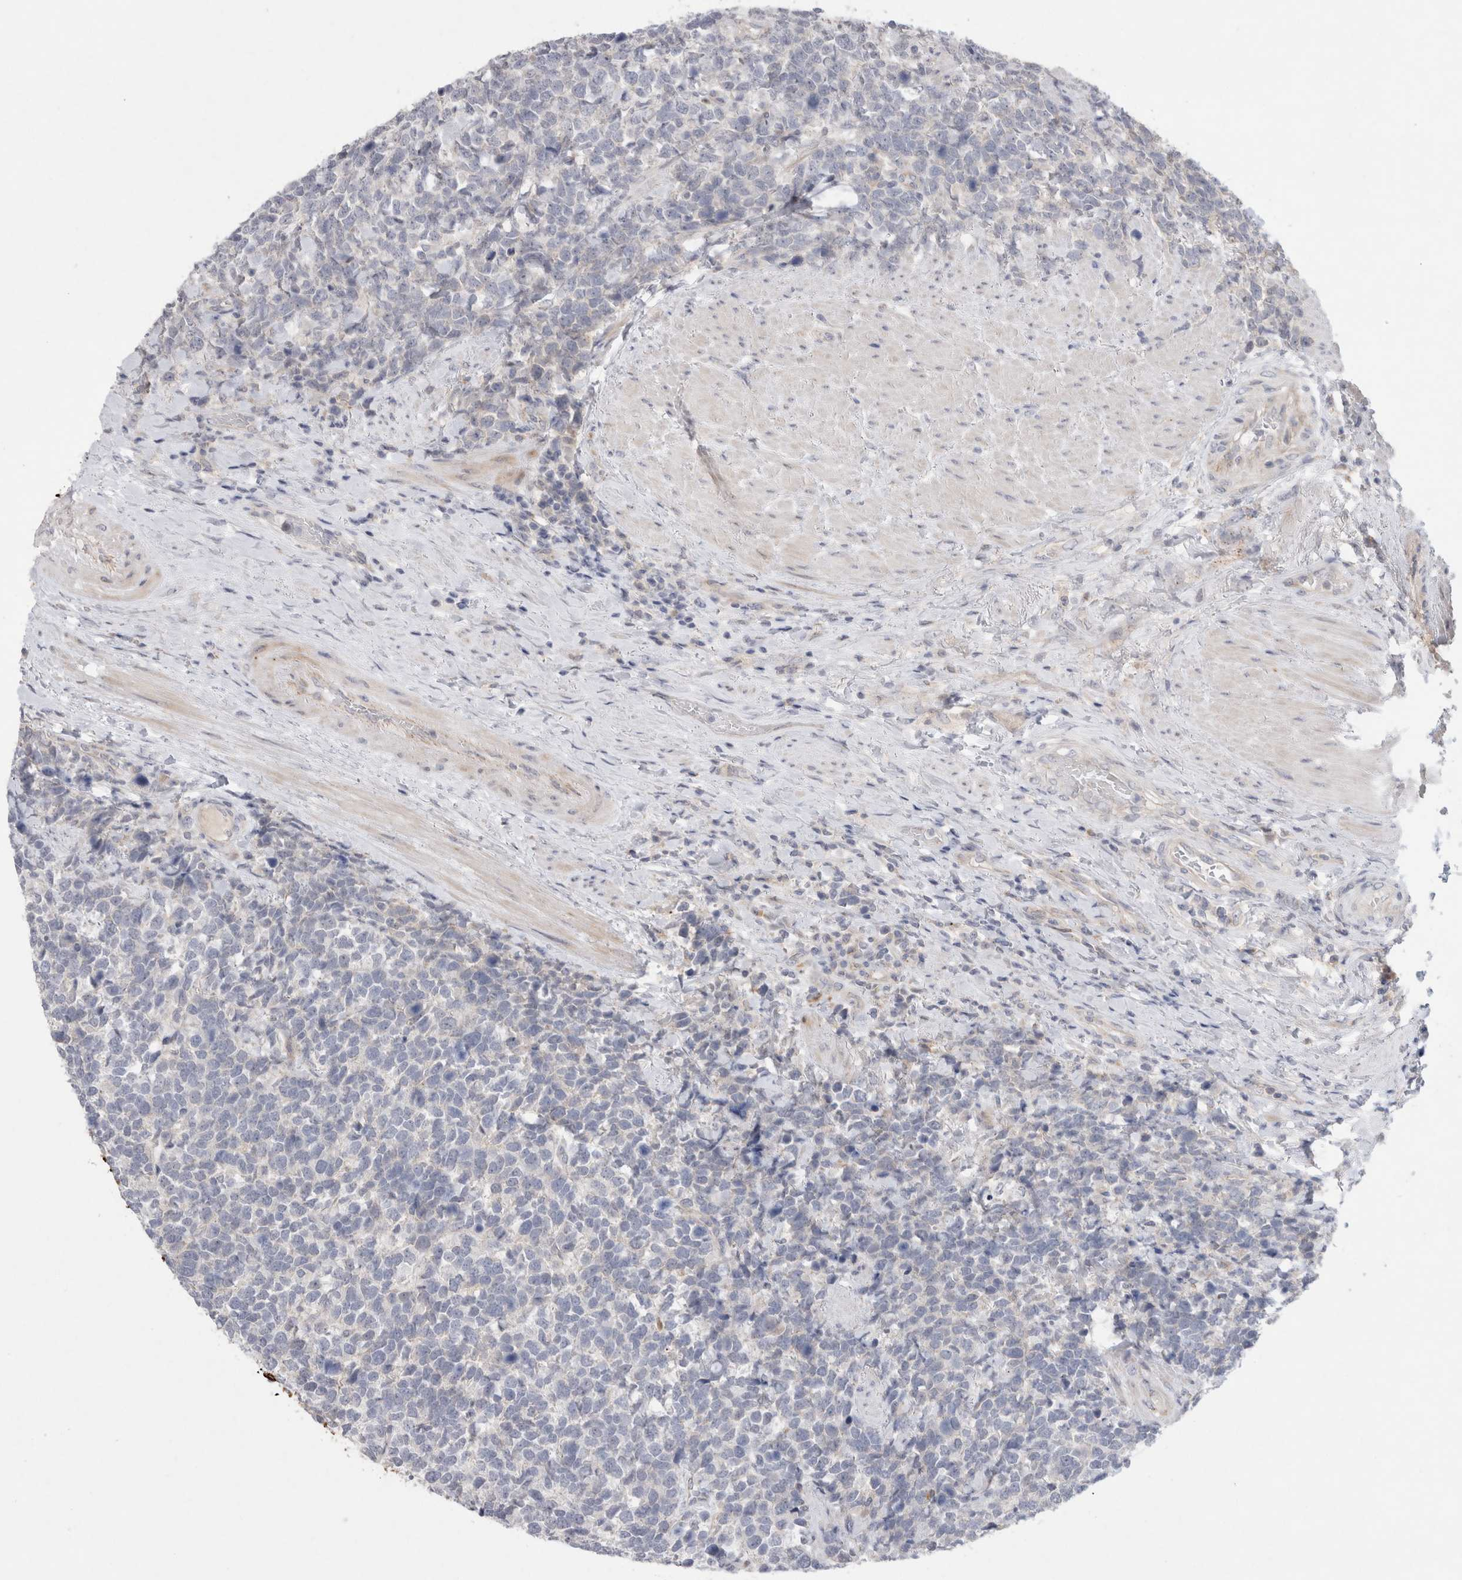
{"staining": {"intensity": "negative", "quantity": "none", "location": "none"}, "tissue": "urothelial cancer", "cell_type": "Tumor cells", "image_type": "cancer", "snomed": [{"axis": "morphology", "description": "Urothelial carcinoma, High grade"}, {"axis": "topography", "description": "Urinary bladder"}], "caption": "Urothelial cancer was stained to show a protein in brown. There is no significant expression in tumor cells.", "gene": "GAA", "patient": {"sex": "female", "age": 82}}